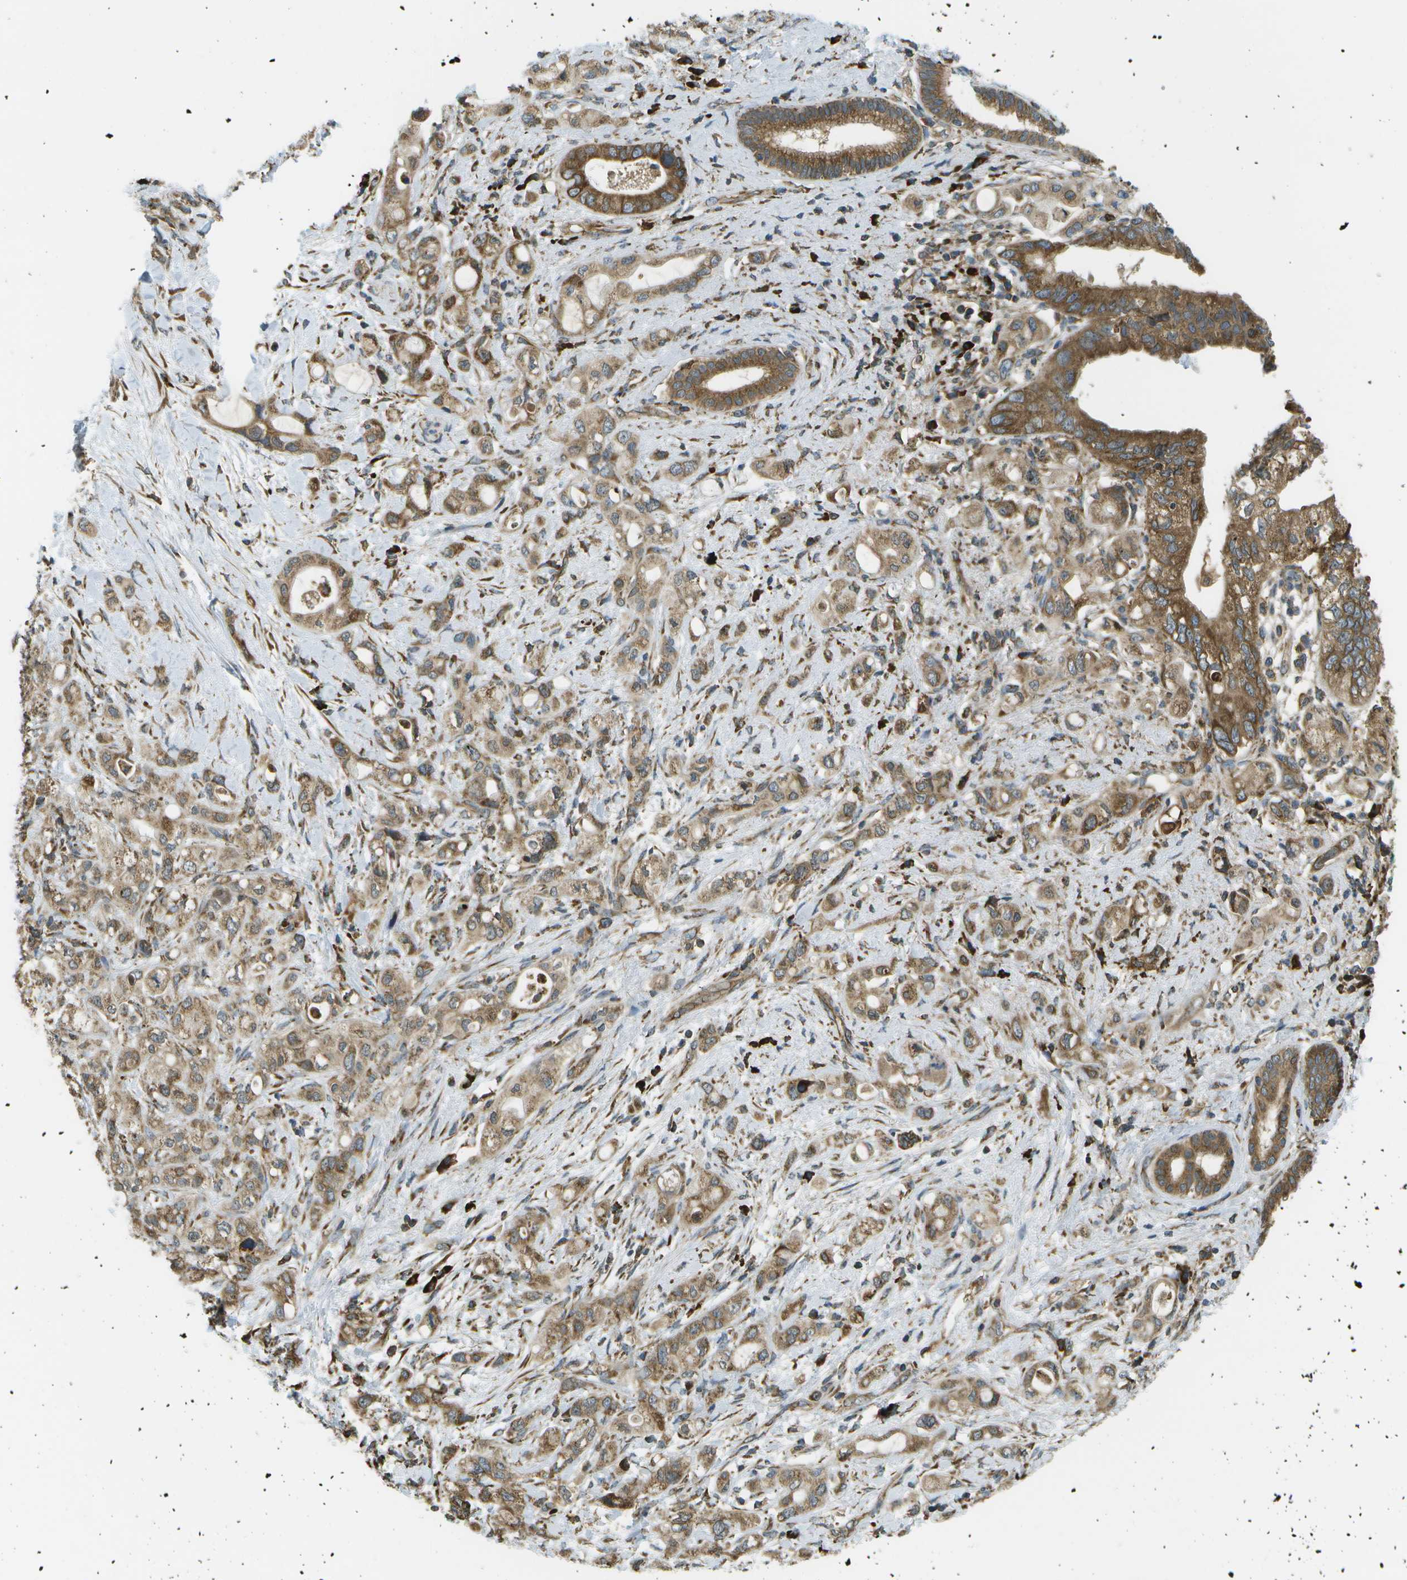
{"staining": {"intensity": "moderate", "quantity": ">75%", "location": "cytoplasmic/membranous"}, "tissue": "pancreatic cancer", "cell_type": "Tumor cells", "image_type": "cancer", "snomed": [{"axis": "morphology", "description": "Adenocarcinoma, NOS"}, {"axis": "topography", "description": "Pancreas"}], "caption": "Pancreatic adenocarcinoma stained for a protein (brown) shows moderate cytoplasmic/membranous positive staining in approximately >75% of tumor cells.", "gene": "USP30", "patient": {"sex": "female", "age": 56}}